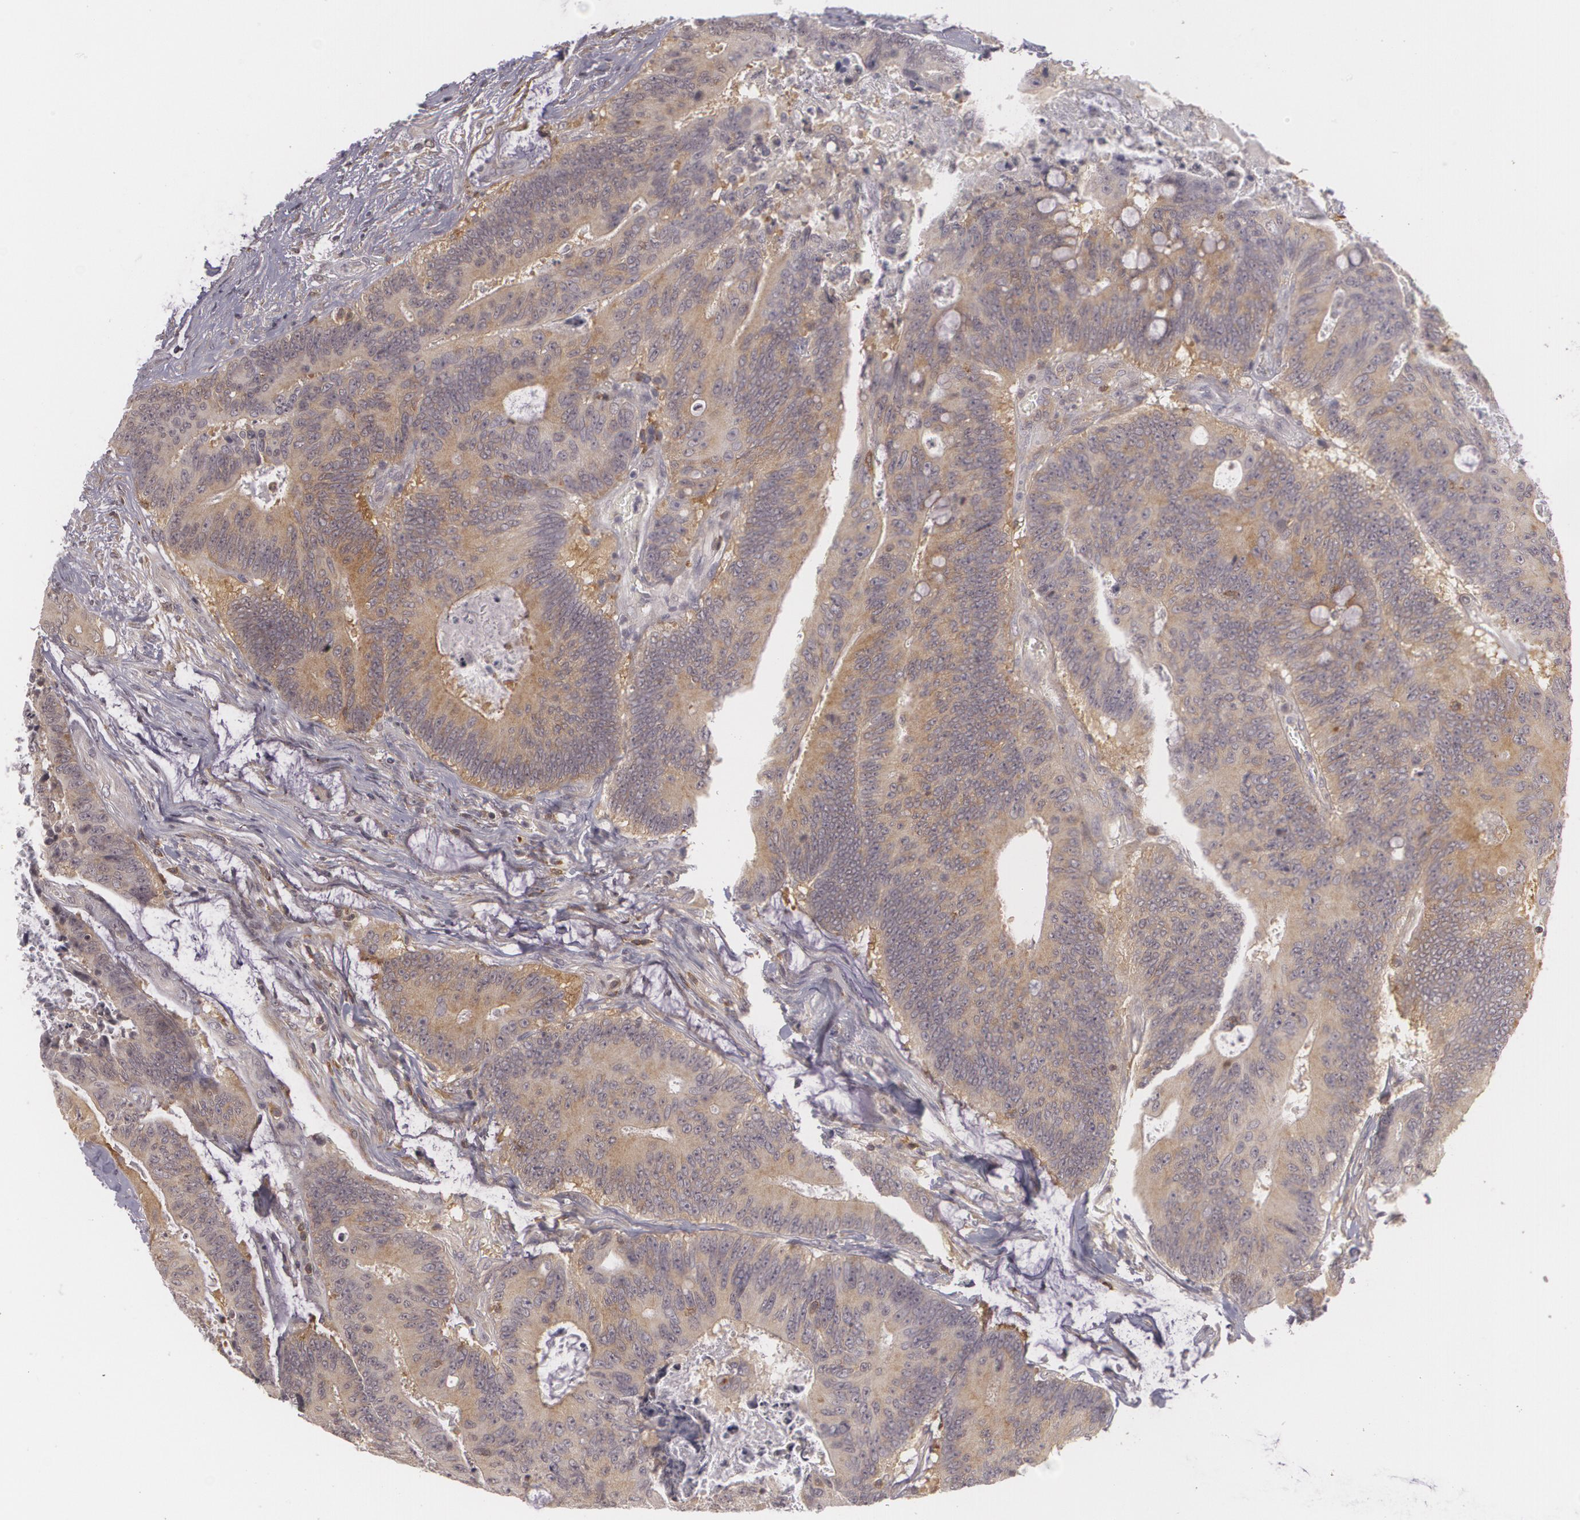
{"staining": {"intensity": "weak", "quantity": ">75%", "location": "cytoplasmic/membranous"}, "tissue": "colorectal cancer", "cell_type": "Tumor cells", "image_type": "cancer", "snomed": [{"axis": "morphology", "description": "Adenocarcinoma, NOS"}, {"axis": "topography", "description": "Colon"}], "caption": "IHC of human colorectal cancer (adenocarcinoma) shows low levels of weak cytoplasmic/membranous expression in about >75% of tumor cells.", "gene": "BIN1", "patient": {"sex": "male", "age": 65}}